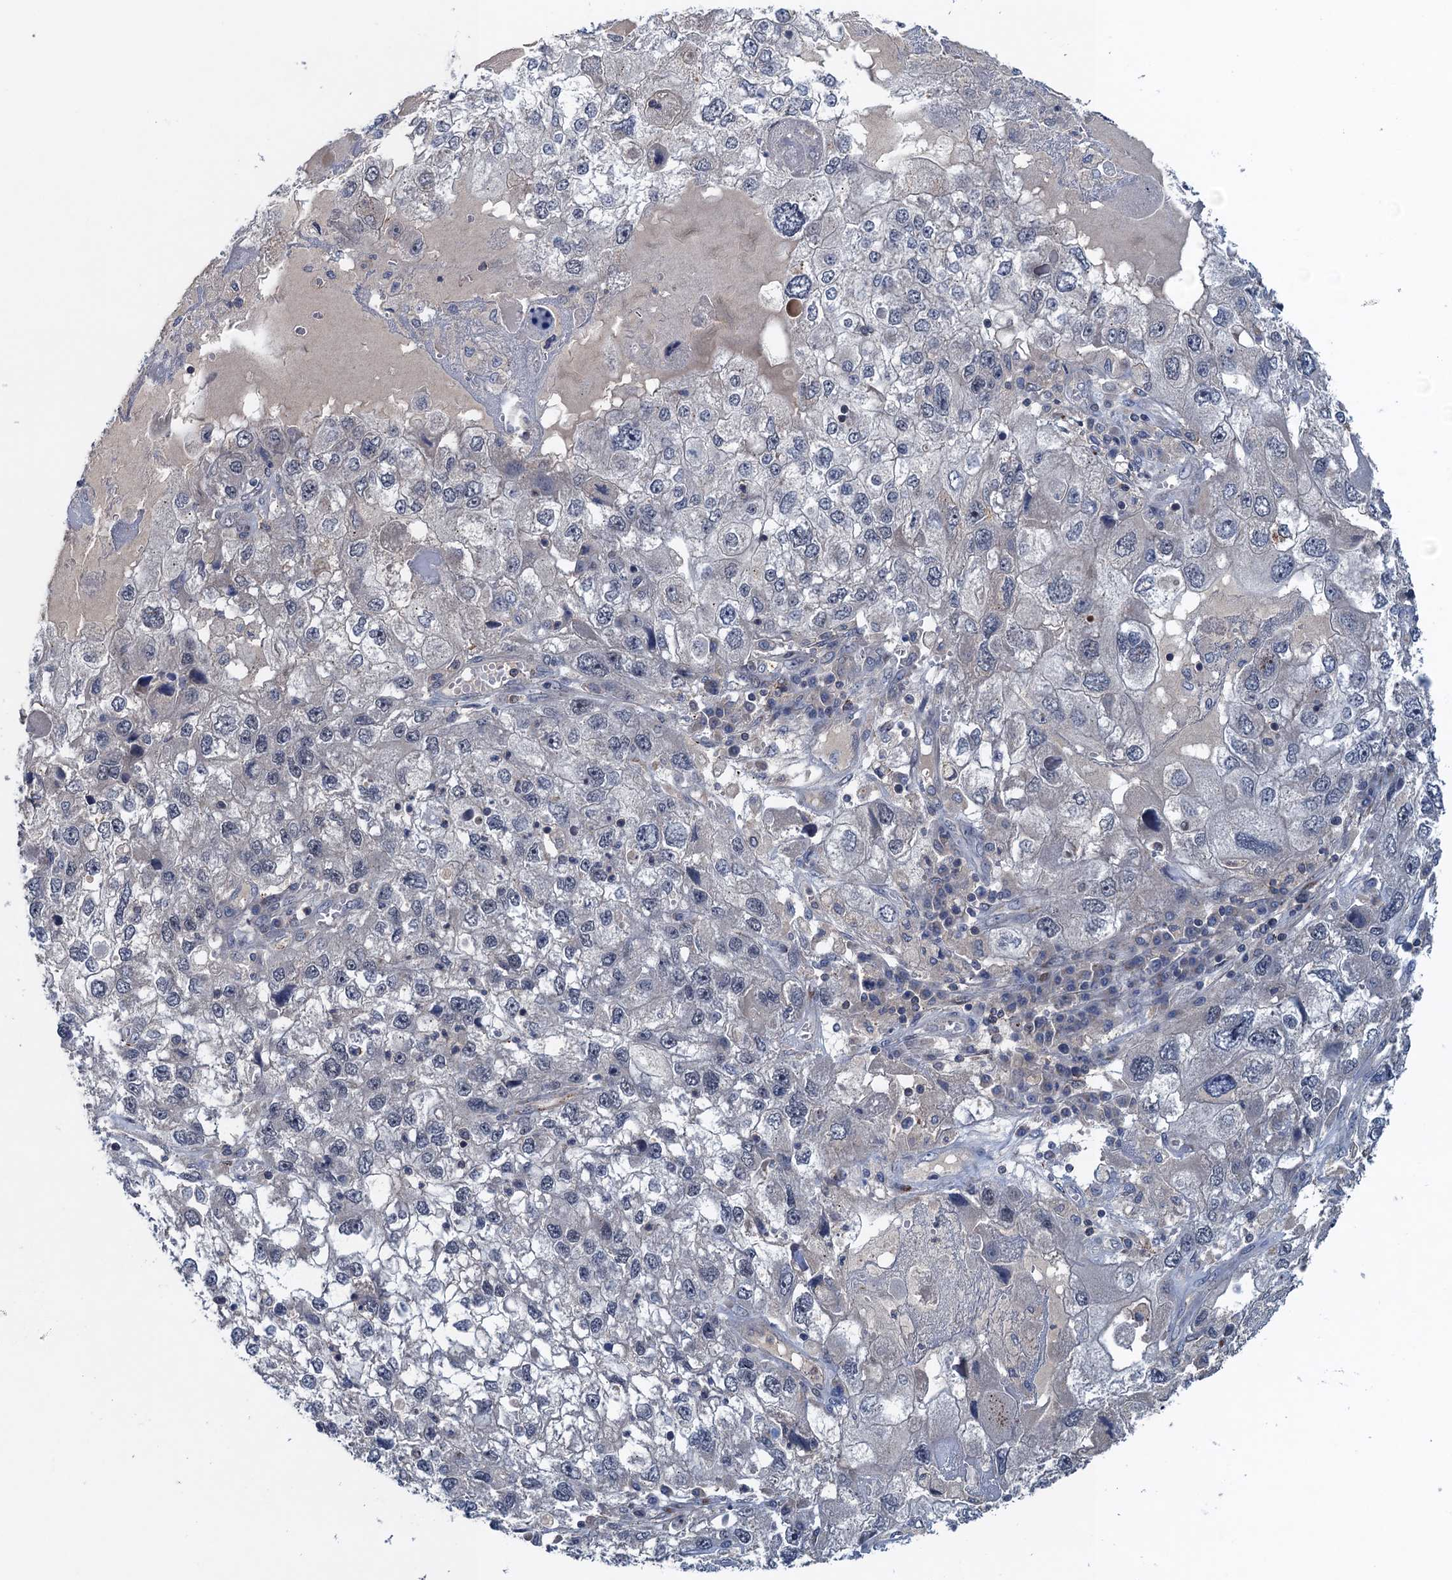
{"staining": {"intensity": "negative", "quantity": "none", "location": "none"}, "tissue": "endometrial cancer", "cell_type": "Tumor cells", "image_type": "cancer", "snomed": [{"axis": "morphology", "description": "Adenocarcinoma, NOS"}, {"axis": "topography", "description": "Endometrium"}], "caption": "An image of endometrial cancer stained for a protein displays no brown staining in tumor cells.", "gene": "RNF165", "patient": {"sex": "female", "age": 49}}